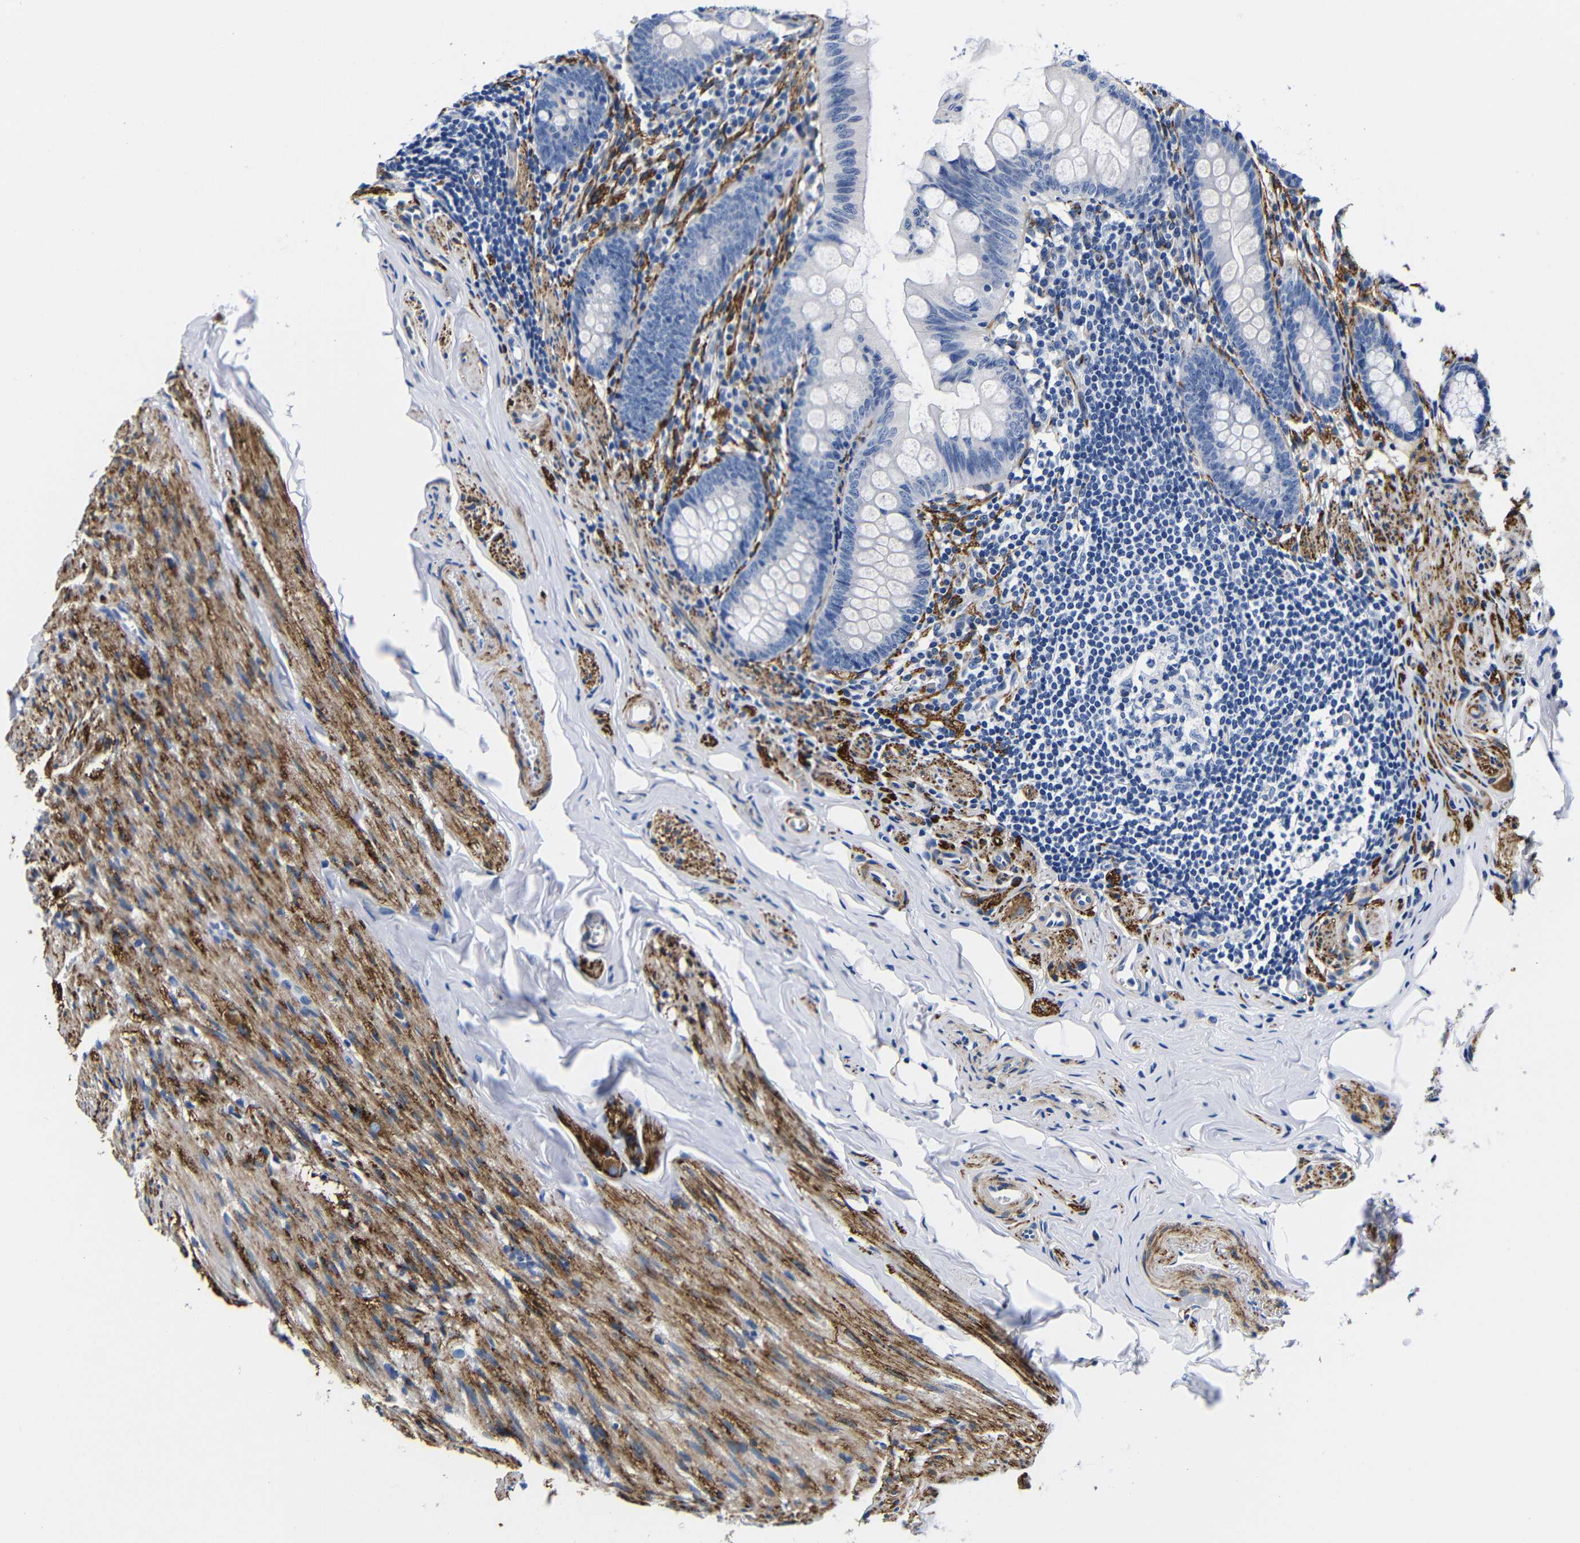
{"staining": {"intensity": "negative", "quantity": "none", "location": "none"}, "tissue": "appendix", "cell_type": "Glandular cells", "image_type": "normal", "snomed": [{"axis": "morphology", "description": "Normal tissue, NOS"}, {"axis": "topography", "description": "Appendix"}], "caption": "DAB (3,3'-diaminobenzidine) immunohistochemical staining of unremarkable appendix reveals no significant expression in glandular cells. Nuclei are stained in blue.", "gene": "LRIG1", "patient": {"sex": "female", "age": 77}}